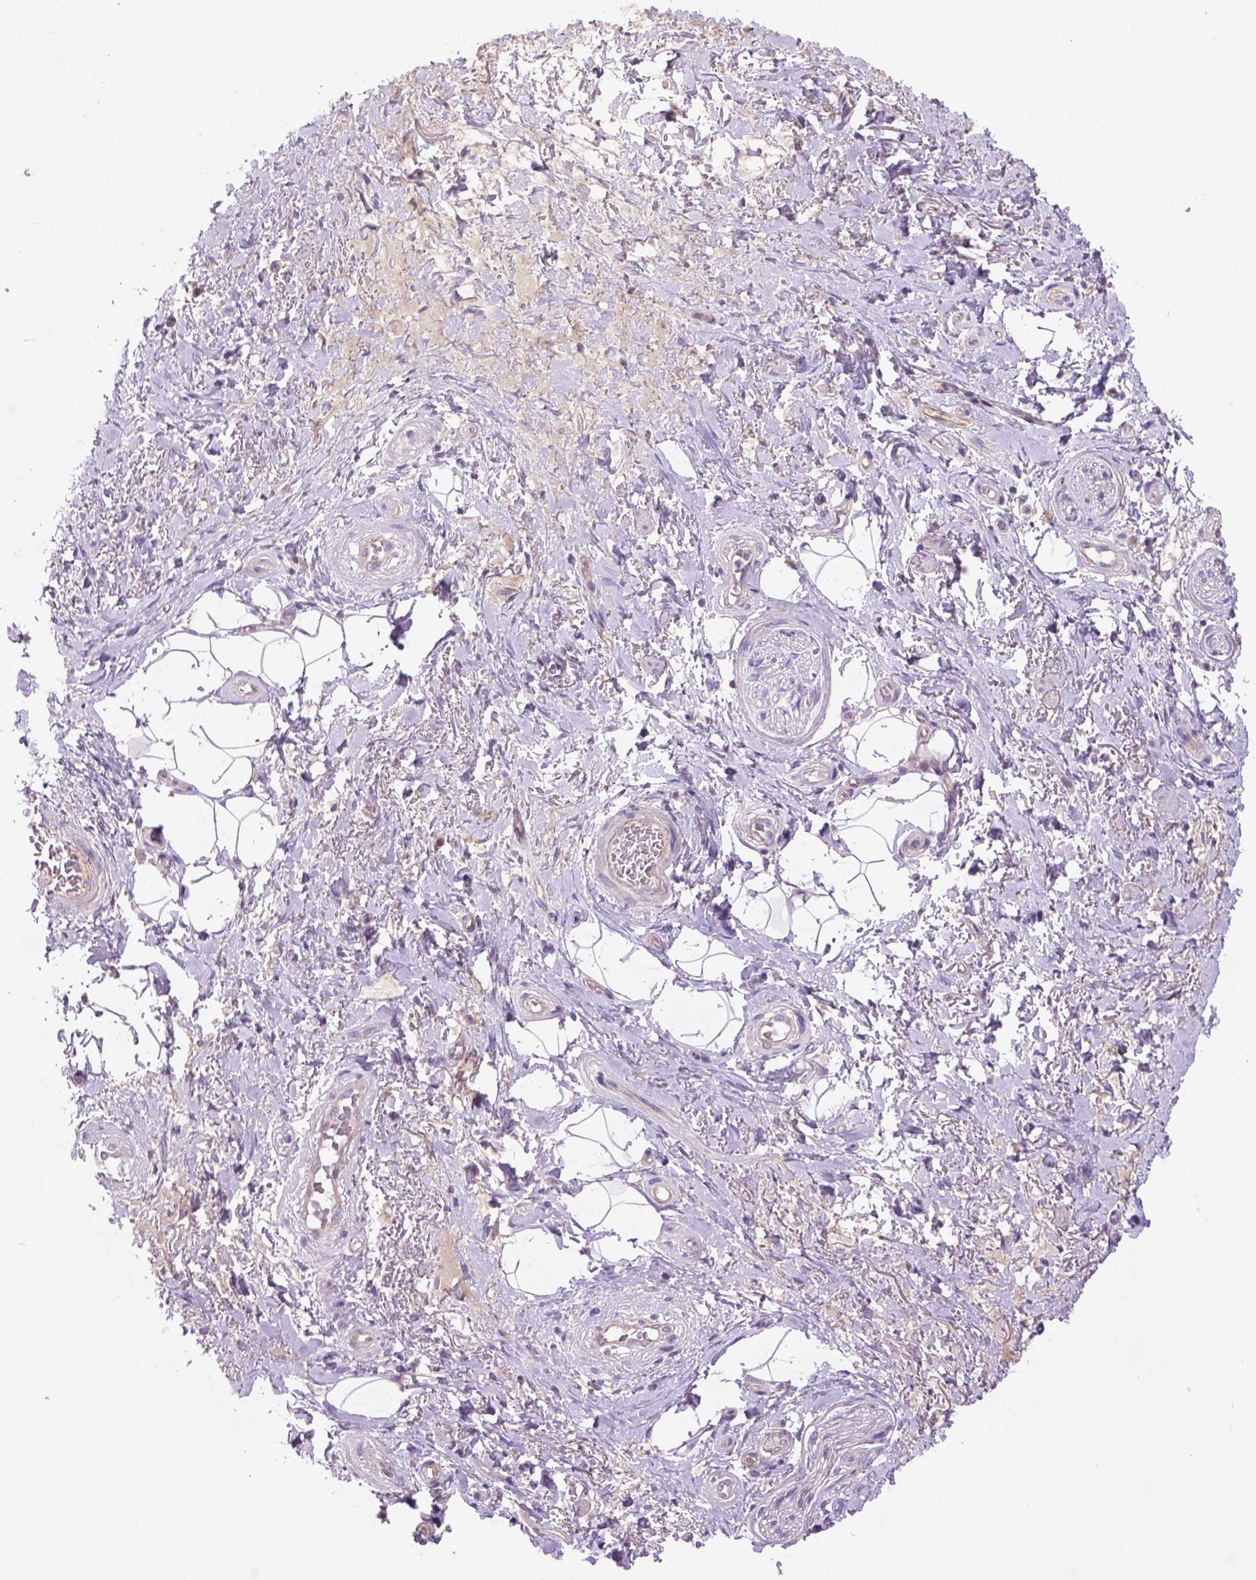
{"staining": {"intensity": "negative", "quantity": "none", "location": "none"}, "tissue": "adipose tissue", "cell_type": "Adipocytes", "image_type": "normal", "snomed": [{"axis": "morphology", "description": "Normal tissue, NOS"}, {"axis": "topography", "description": "Anal"}, {"axis": "topography", "description": "Peripheral nerve tissue"}], "caption": "Immunohistochemistry of normal human adipose tissue displays no staining in adipocytes. (Stains: DAB immunohistochemistry (IHC) with hematoxylin counter stain, Microscopy: brightfield microscopy at high magnification).", "gene": "SLC51B", "patient": {"sex": "male", "age": 53}}